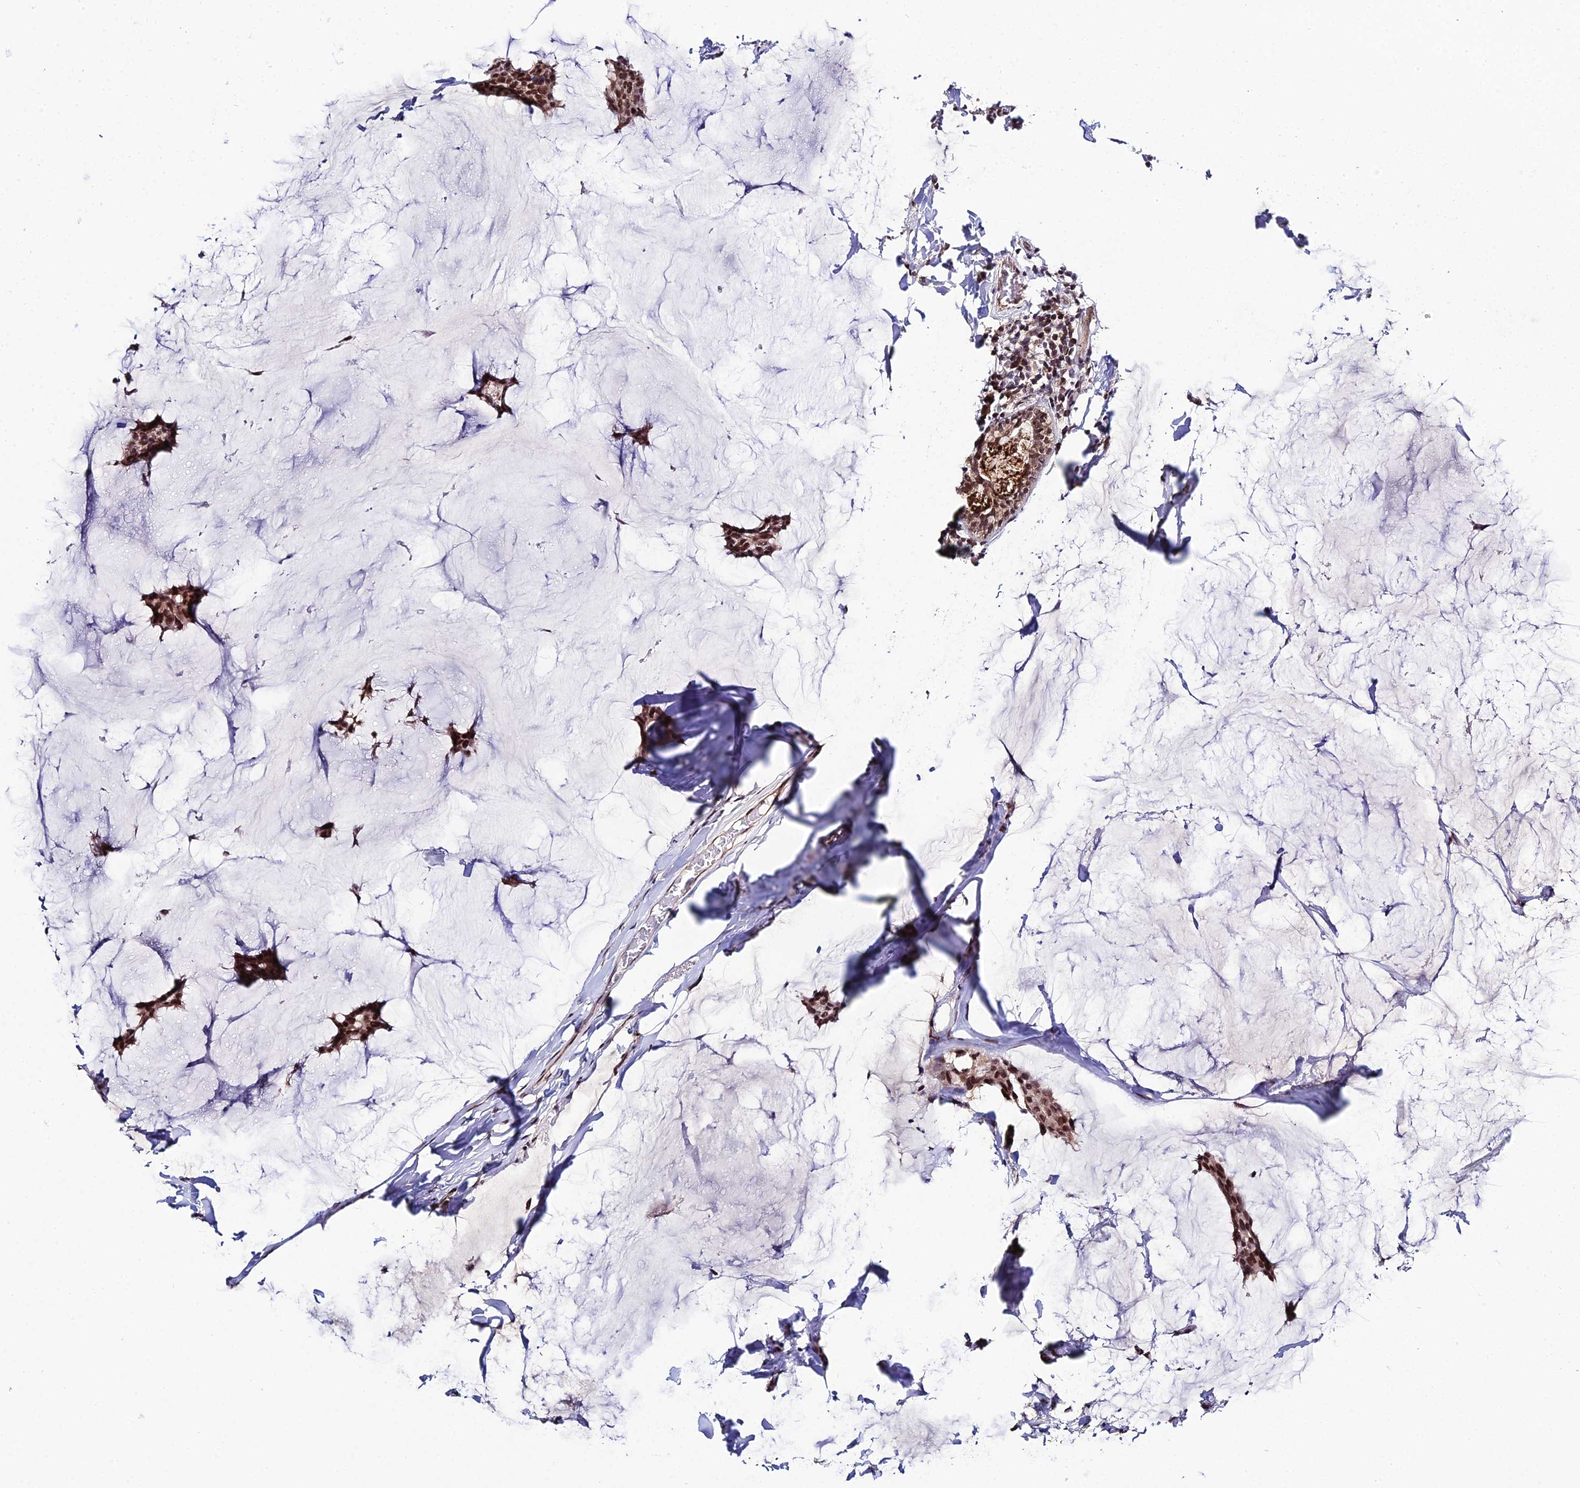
{"staining": {"intensity": "moderate", "quantity": ">75%", "location": "nuclear"}, "tissue": "breast cancer", "cell_type": "Tumor cells", "image_type": "cancer", "snomed": [{"axis": "morphology", "description": "Duct carcinoma"}, {"axis": "topography", "description": "Breast"}], "caption": "This micrograph shows immunohistochemistry (IHC) staining of breast cancer (intraductal carcinoma), with medium moderate nuclear staining in about >75% of tumor cells.", "gene": "SYT15", "patient": {"sex": "female", "age": 93}}